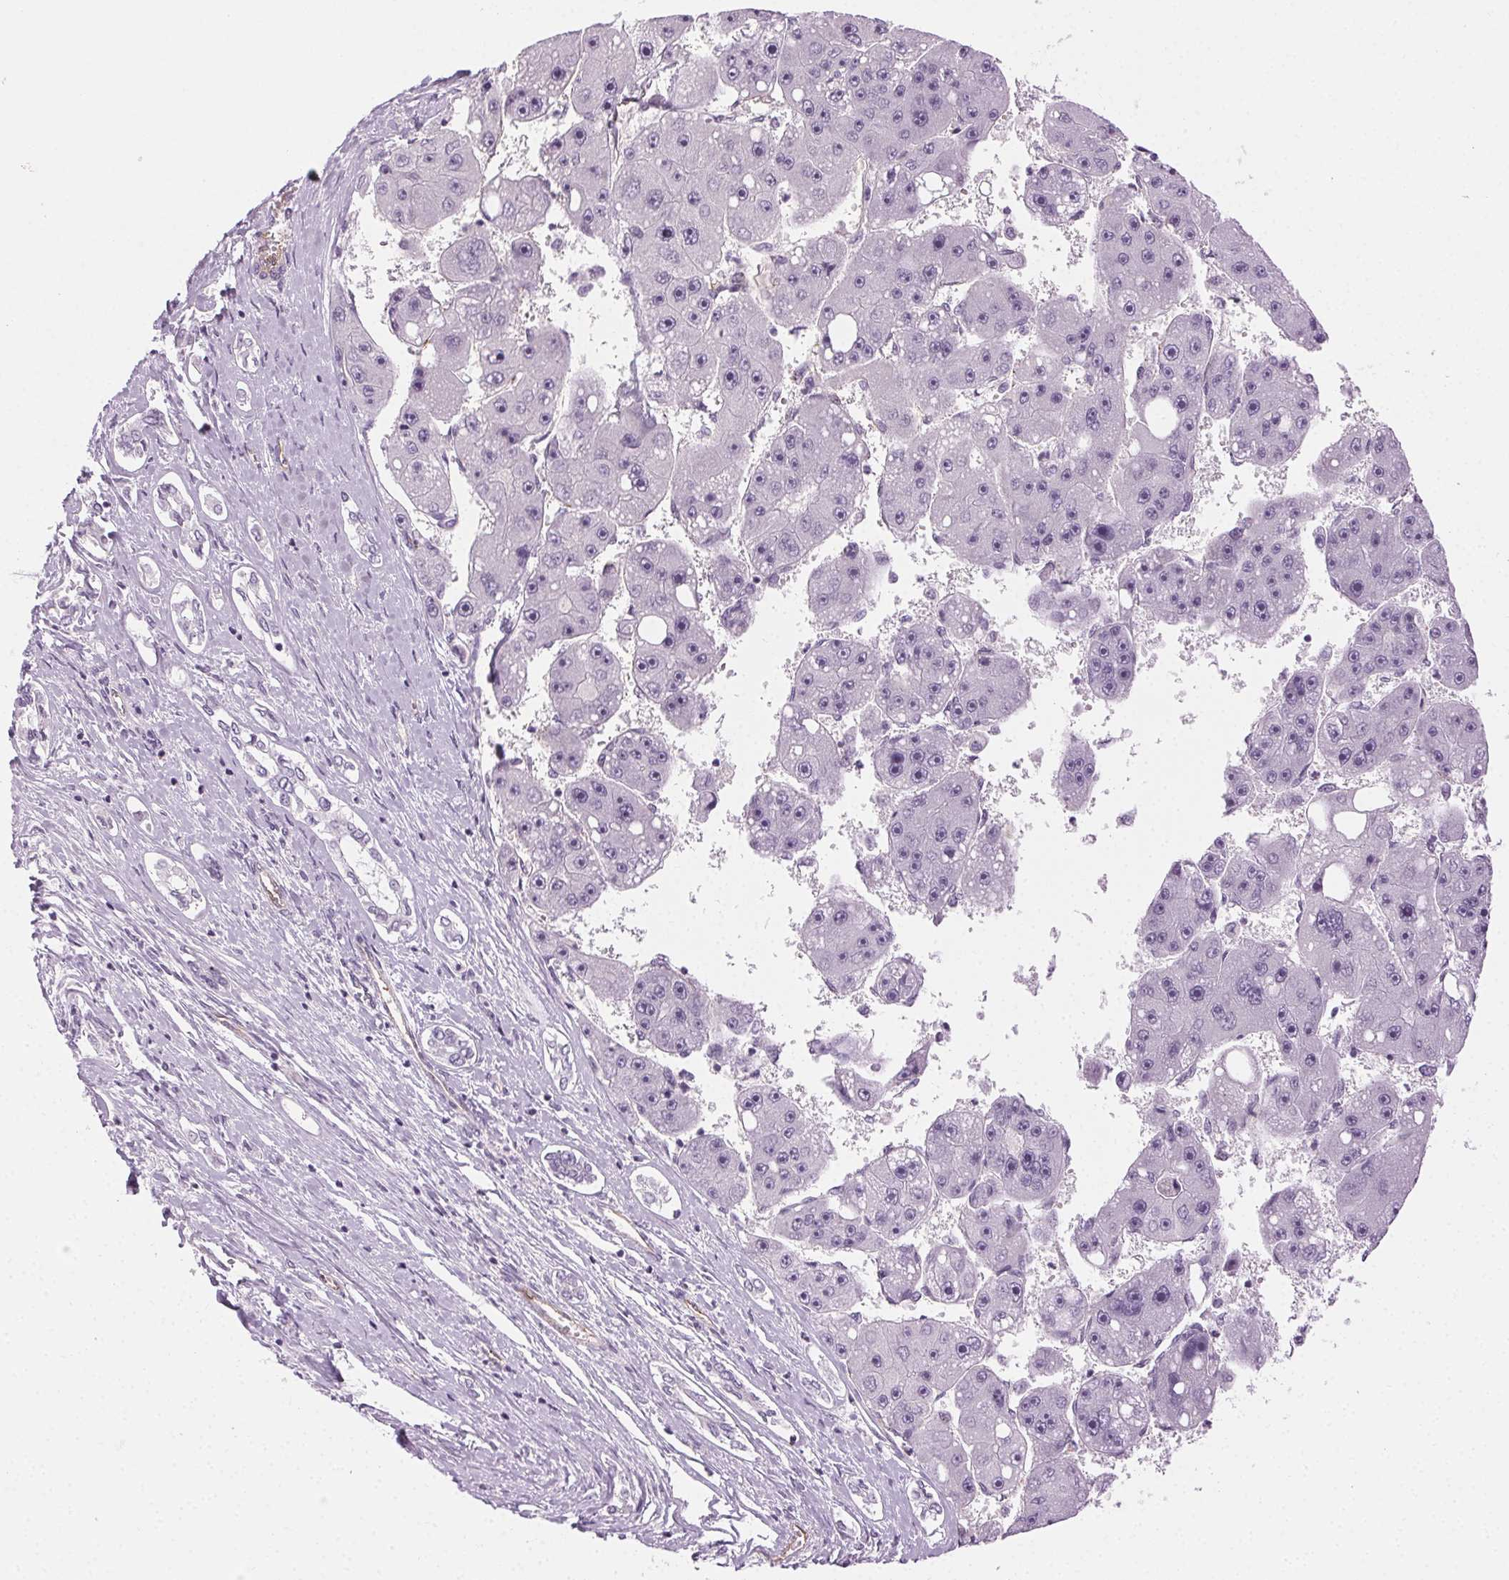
{"staining": {"intensity": "negative", "quantity": "none", "location": "none"}, "tissue": "liver cancer", "cell_type": "Tumor cells", "image_type": "cancer", "snomed": [{"axis": "morphology", "description": "Carcinoma, Hepatocellular, NOS"}, {"axis": "topography", "description": "Liver"}], "caption": "Immunohistochemistry of liver cancer (hepatocellular carcinoma) displays no staining in tumor cells.", "gene": "AIF1L", "patient": {"sex": "female", "age": 61}}